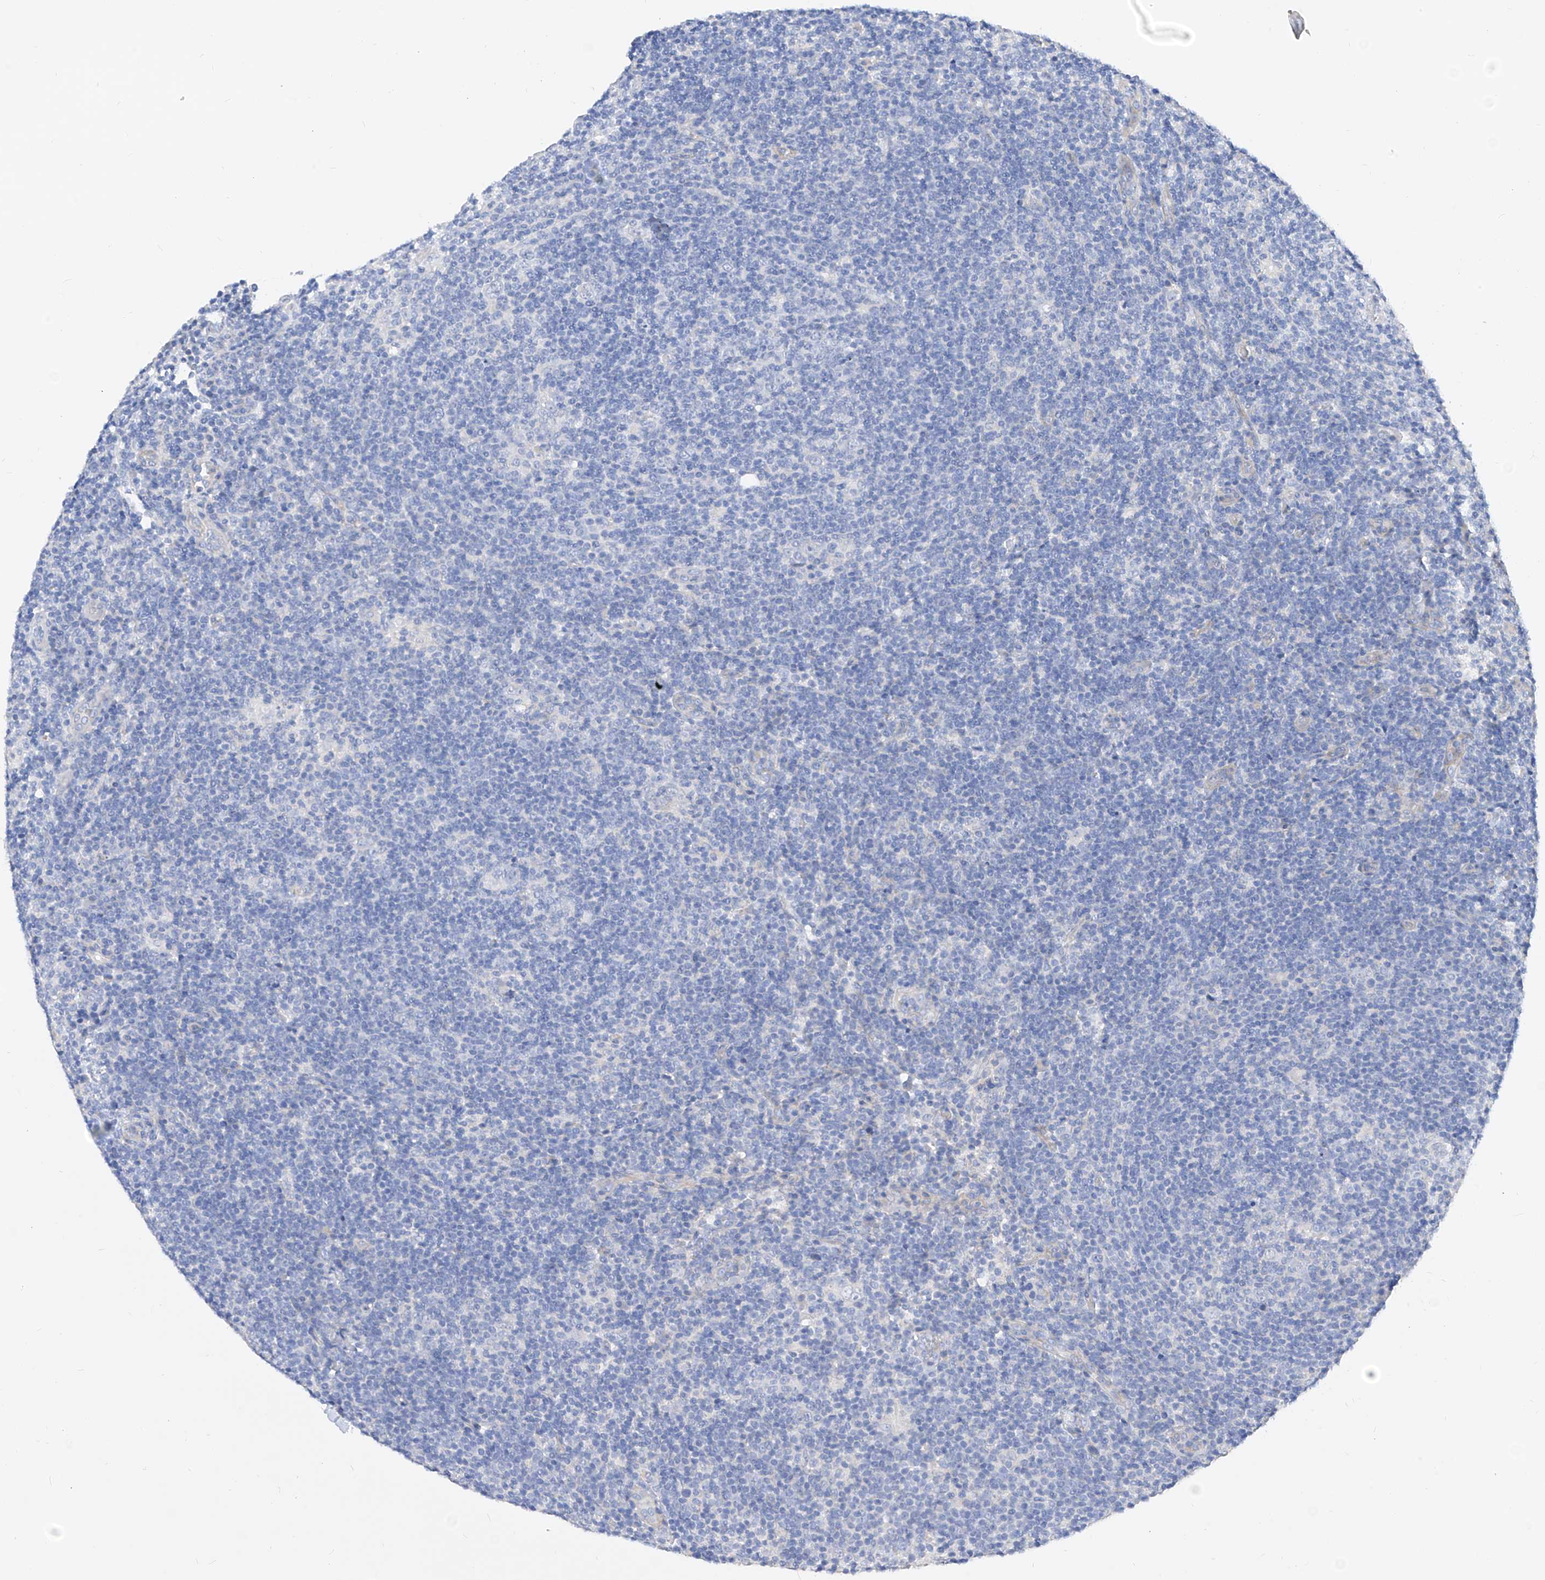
{"staining": {"intensity": "negative", "quantity": "none", "location": "none"}, "tissue": "lymphoma", "cell_type": "Tumor cells", "image_type": "cancer", "snomed": [{"axis": "morphology", "description": "Hodgkin's disease, NOS"}, {"axis": "topography", "description": "Lymph node"}], "caption": "Tumor cells are negative for brown protein staining in lymphoma.", "gene": "SCGB2A1", "patient": {"sex": "female", "age": 57}}